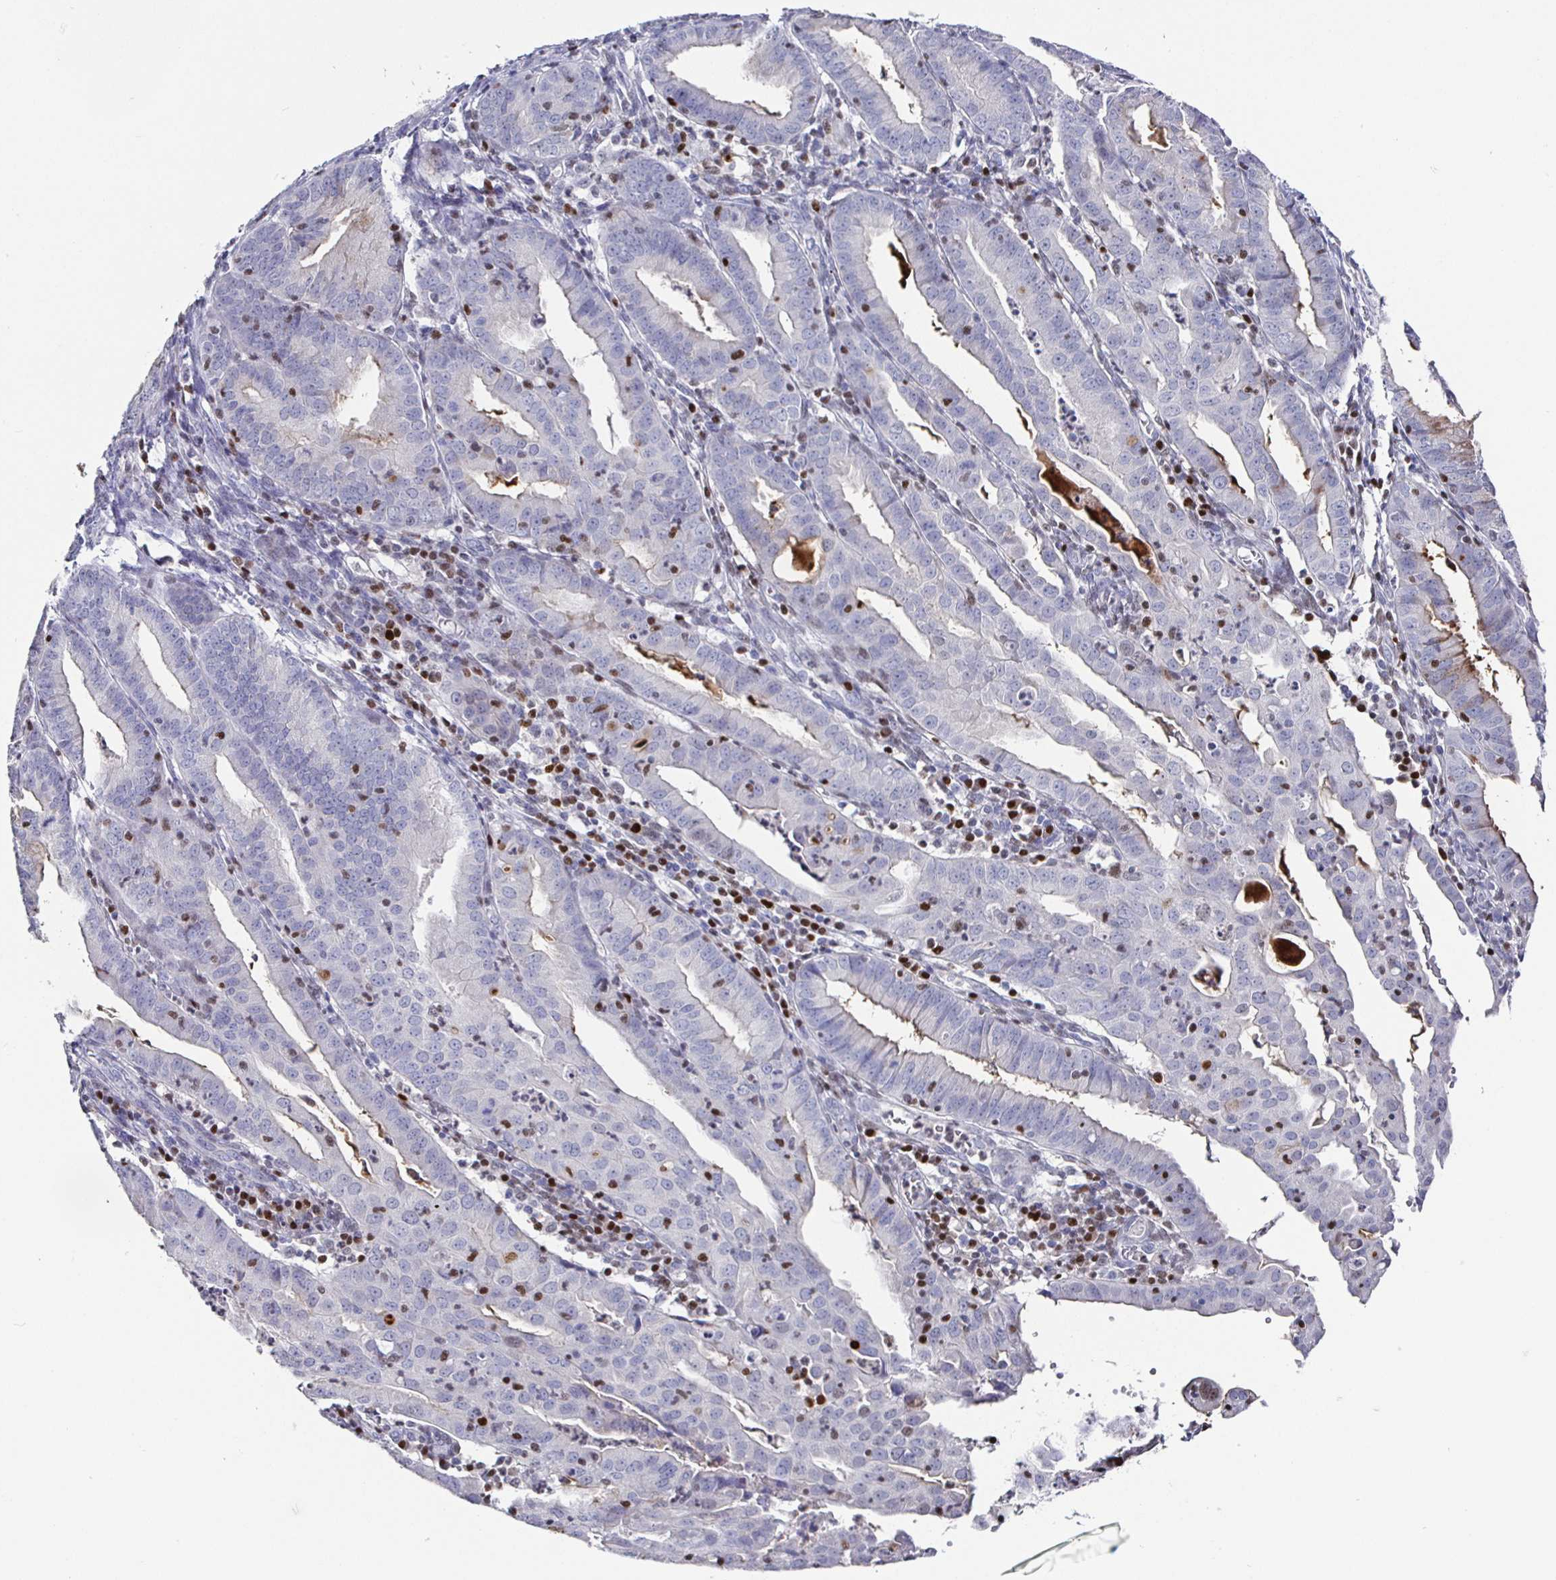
{"staining": {"intensity": "negative", "quantity": "none", "location": "none"}, "tissue": "endometrial cancer", "cell_type": "Tumor cells", "image_type": "cancer", "snomed": [{"axis": "morphology", "description": "Adenocarcinoma, NOS"}, {"axis": "topography", "description": "Endometrium"}], "caption": "A high-resolution photomicrograph shows immunohistochemistry staining of endometrial adenocarcinoma, which displays no significant staining in tumor cells. (Stains: DAB IHC with hematoxylin counter stain, Microscopy: brightfield microscopy at high magnification).", "gene": "RUNX2", "patient": {"sex": "female", "age": 60}}